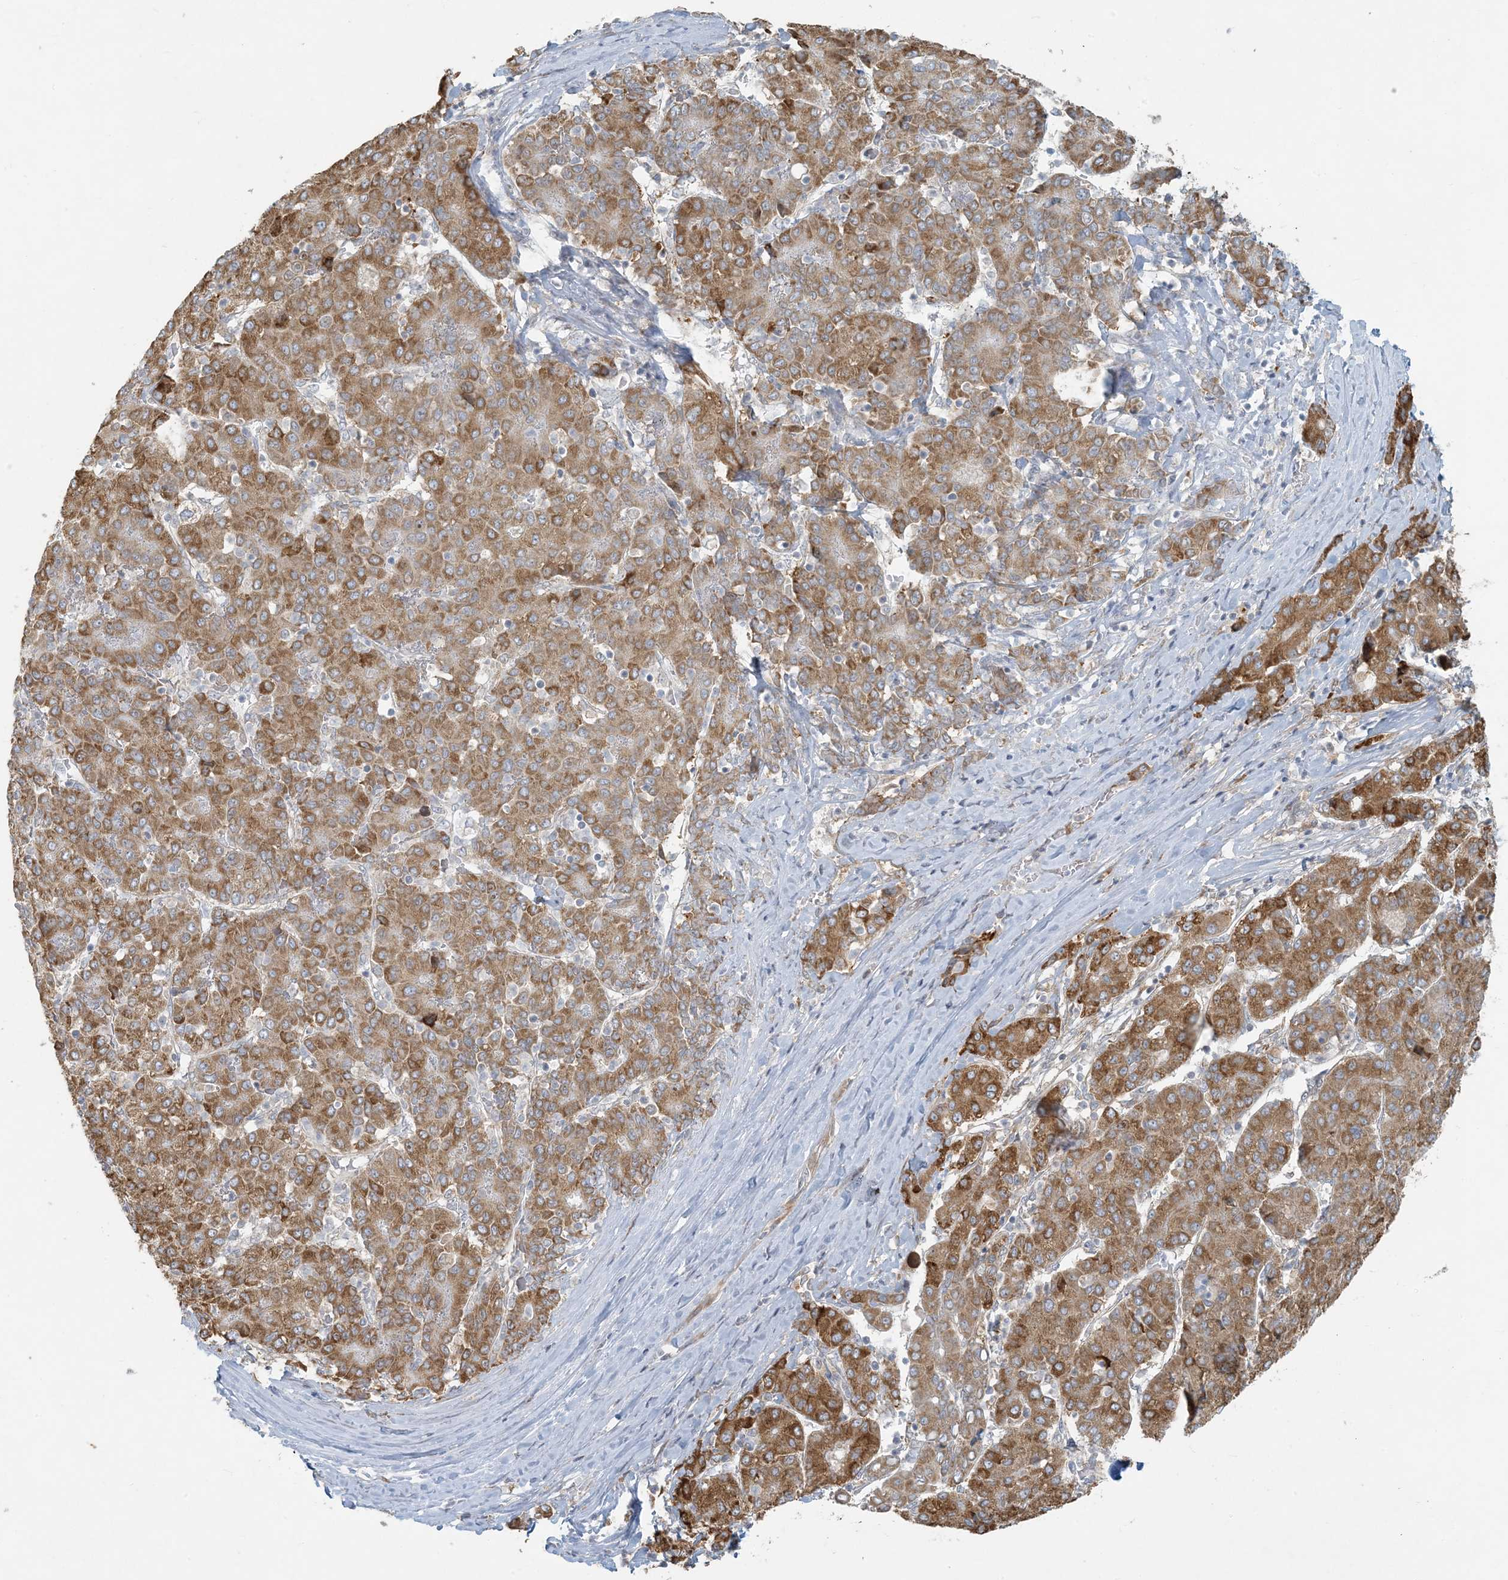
{"staining": {"intensity": "strong", "quantity": ">75%", "location": "cytoplasmic/membranous"}, "tissue": "liver cancer", "cell_type": "Tumor cells", "image_type": "cancer", "snomed": [{"axis": "morphology", "description": "Carcinoma, Hepatocellular, NOS"}, {"axis": "topography", "description": "Liver"}], "caption": "Immunohistochemical staining of liver hepatocellular carcinoma displays high levels of strong cytoplasmic/membranous expression in about >75% of tumor cells. The protein of interest is shown in brown color, while the nuclei are stained blue.", "gene": "HACL1", "patient": {"sex": "male", "age": 65}}